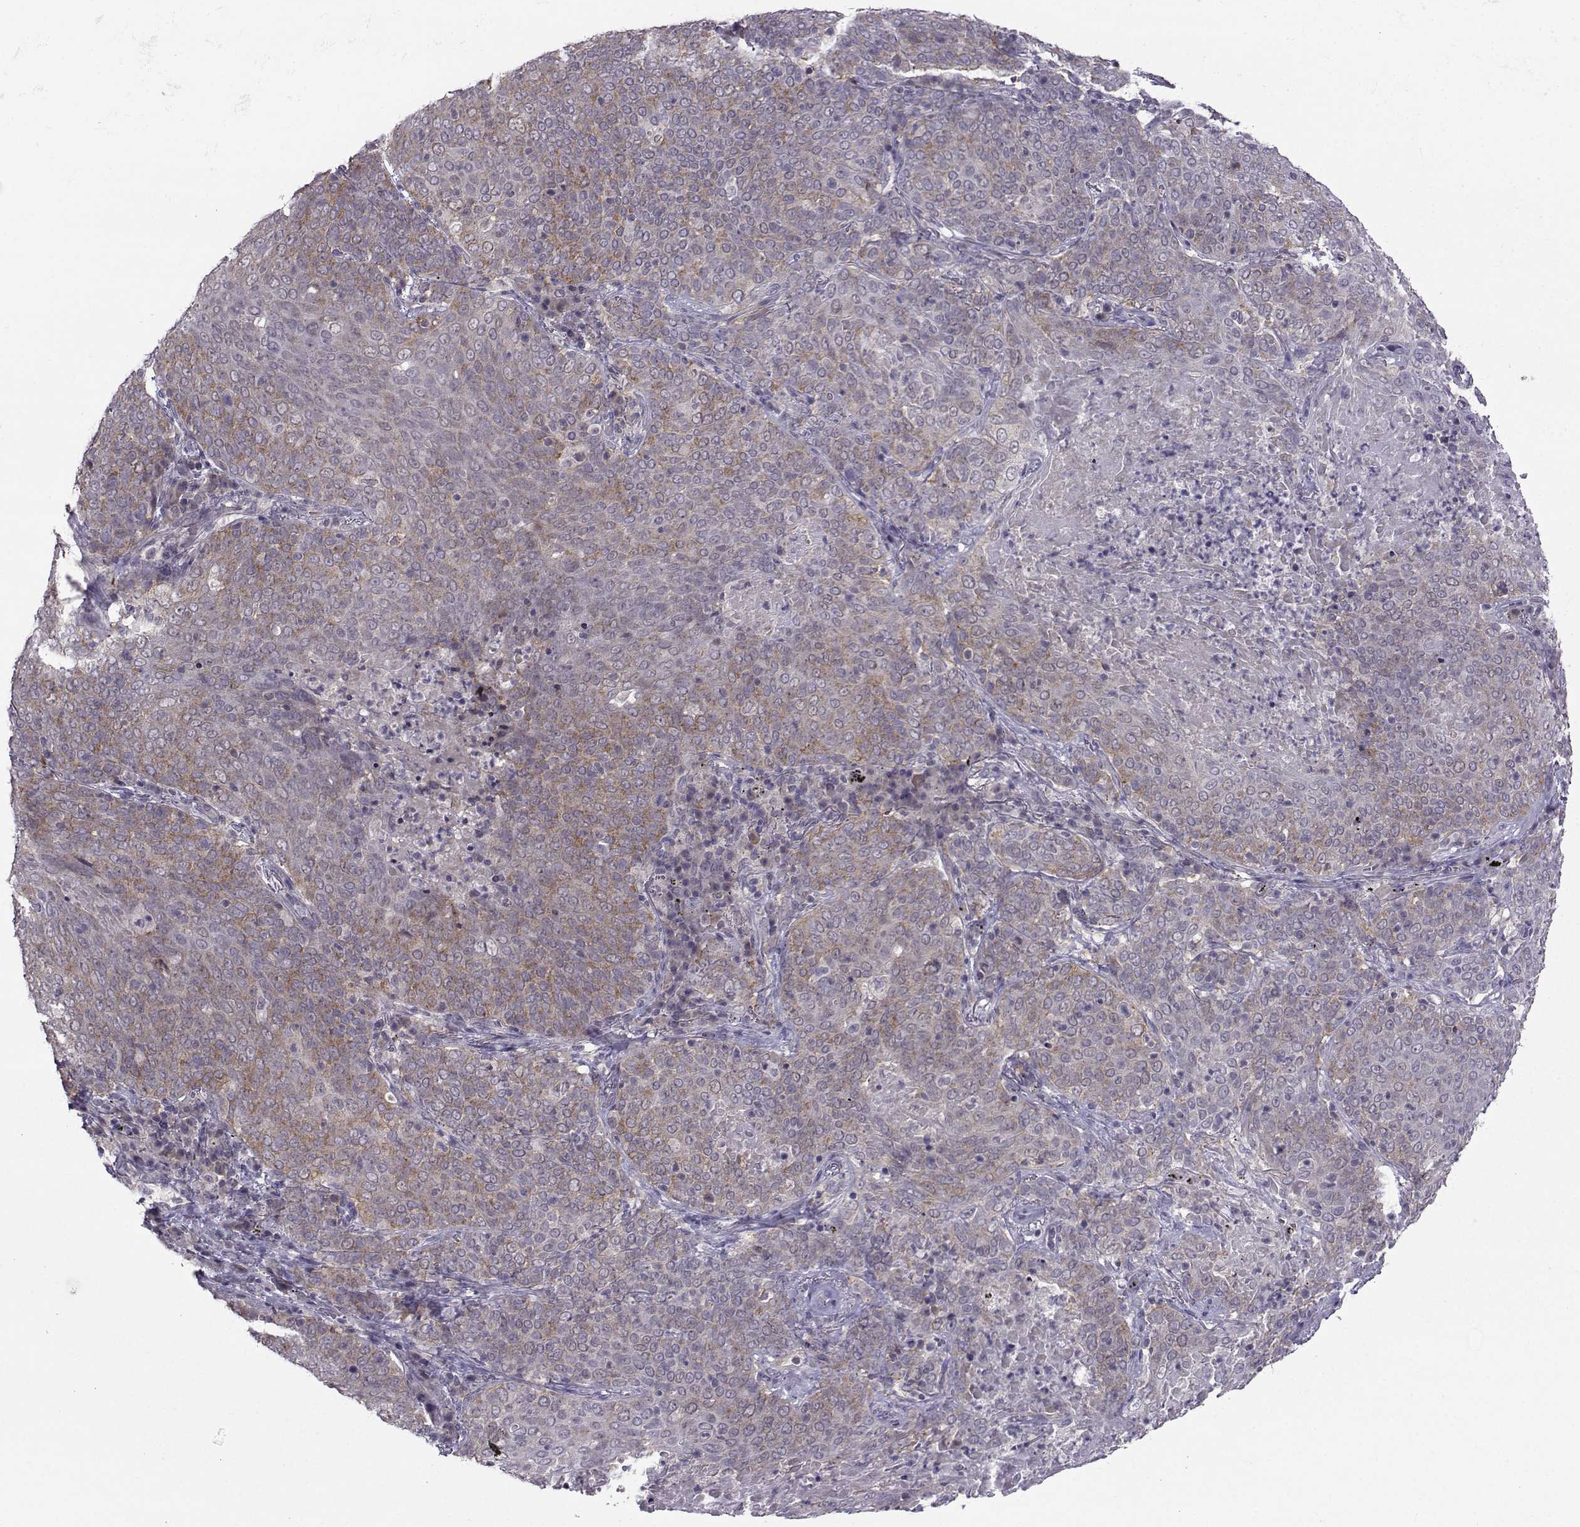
{"staining": {"intensity": "moderate", "quantity": "25%-75%", "location": "cytoplasmic/membranous"}, "tissue": "lung cancer", "cell_type": "Tumor cells", "image_type": "cancer", "snomed": [{"axis": "morphology", "description": "Squamous cell carcinoma, NOS"}, {"axis": "topography", "description": "Lung"}], "caption": "This histopathology image shows immunohistochemistry staining of human lung squamous cell carcinoma, with medium moderate cytoplasmic/membranous staining in about 25%-75% of tumor cells.", "gene": "DDX20", "patient": {"sex": "male", "age": 82}}